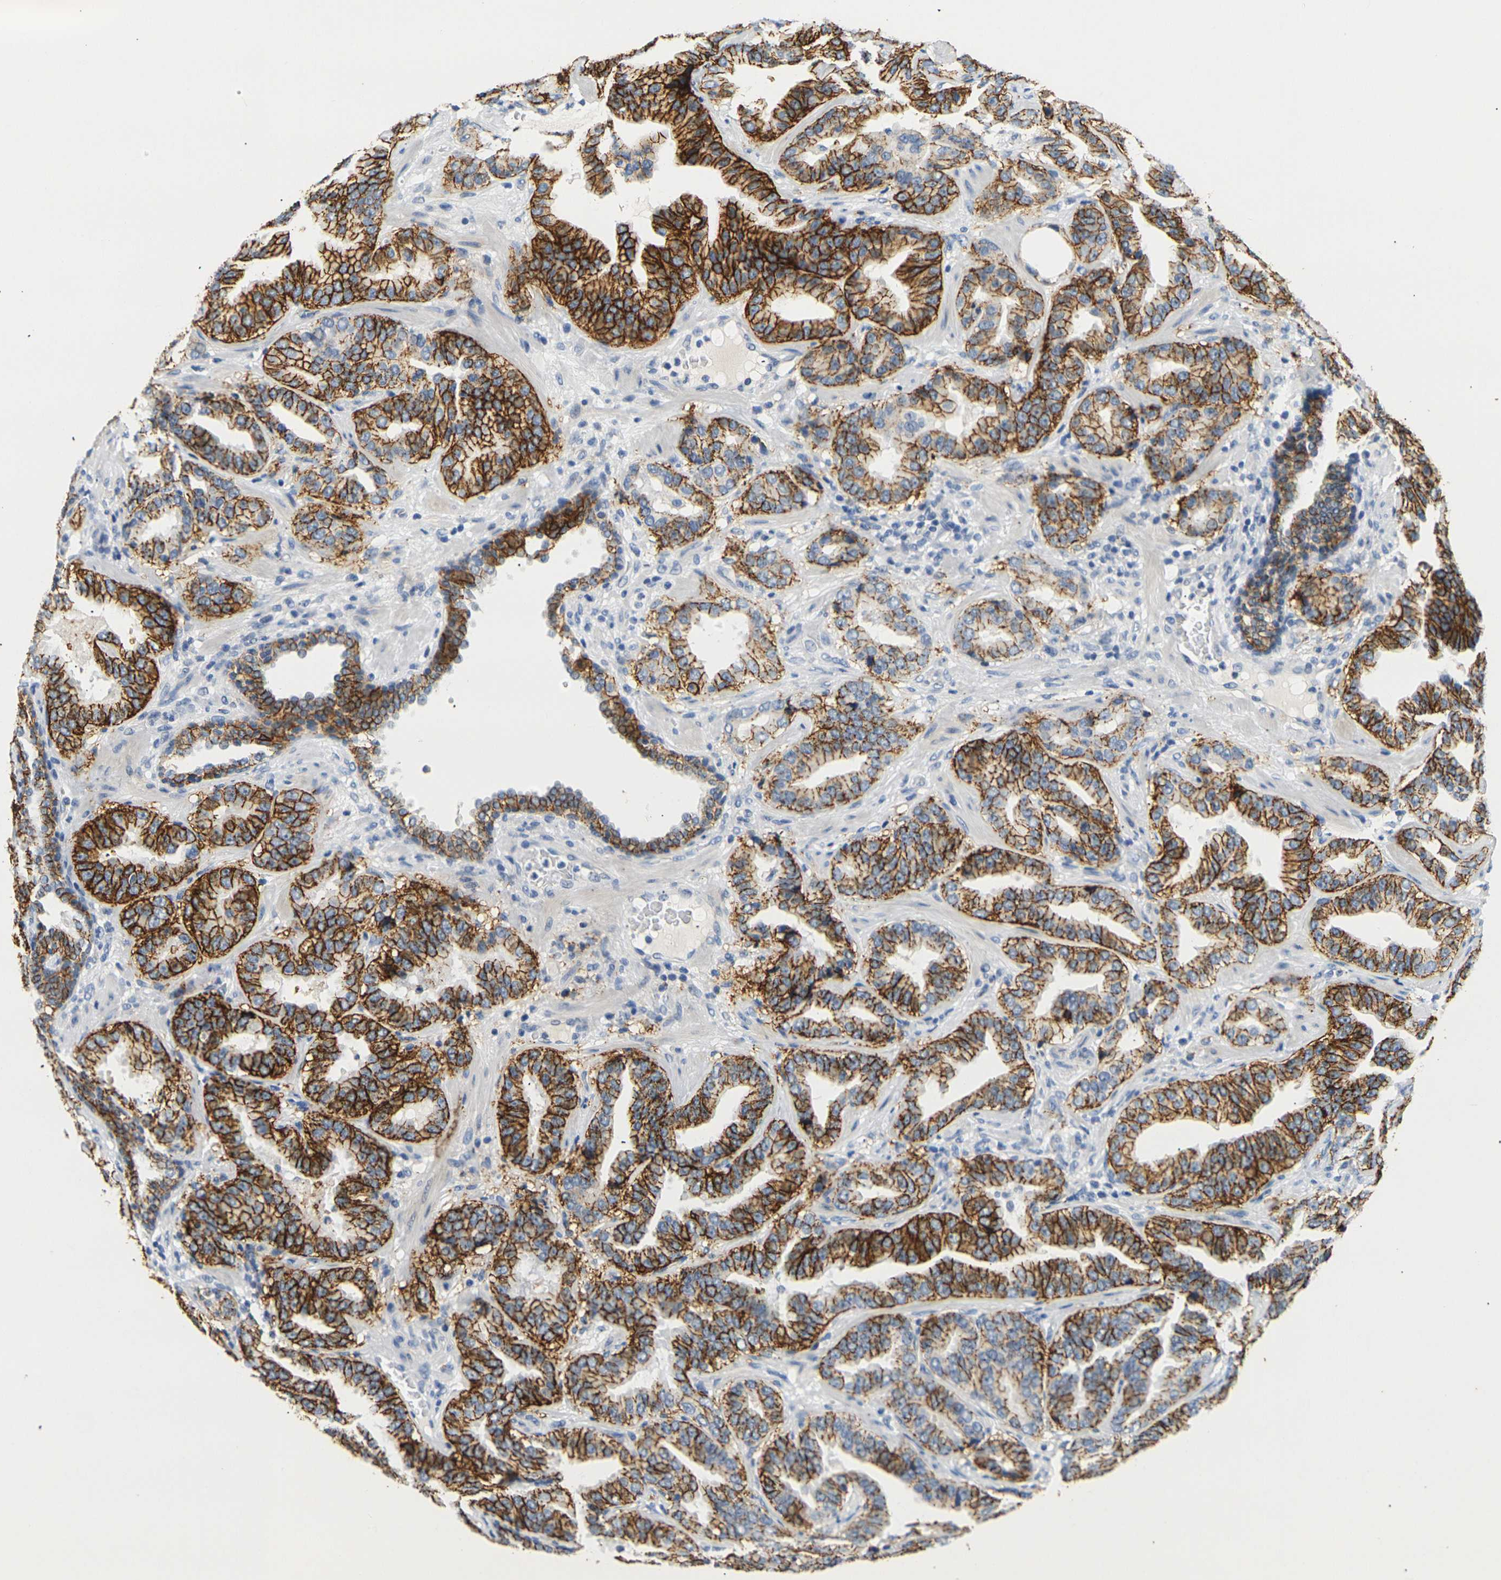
{"staining": {"intensity": "strong", "quantity": ">75%", "location": "cytoplasmic/membranous"}, "tissue": "prostate cancer", "cell_type": "Tumor cells", "image_type": "cancer", "snomed": [{"axis": "morphology", "description": "Adenocarcinoma, Low grade"}, {"axis": "topography", "description": "Prostate"}], "caption": "Adenocarcinoma (low-grade) (prostate) stained with a brown dye exhibits strong cytoplasmic/membranous positive staining in approximately >75% of tumor cells.", "gene": "CLDN7", "patient": {"sex": "male", "age": 59}}